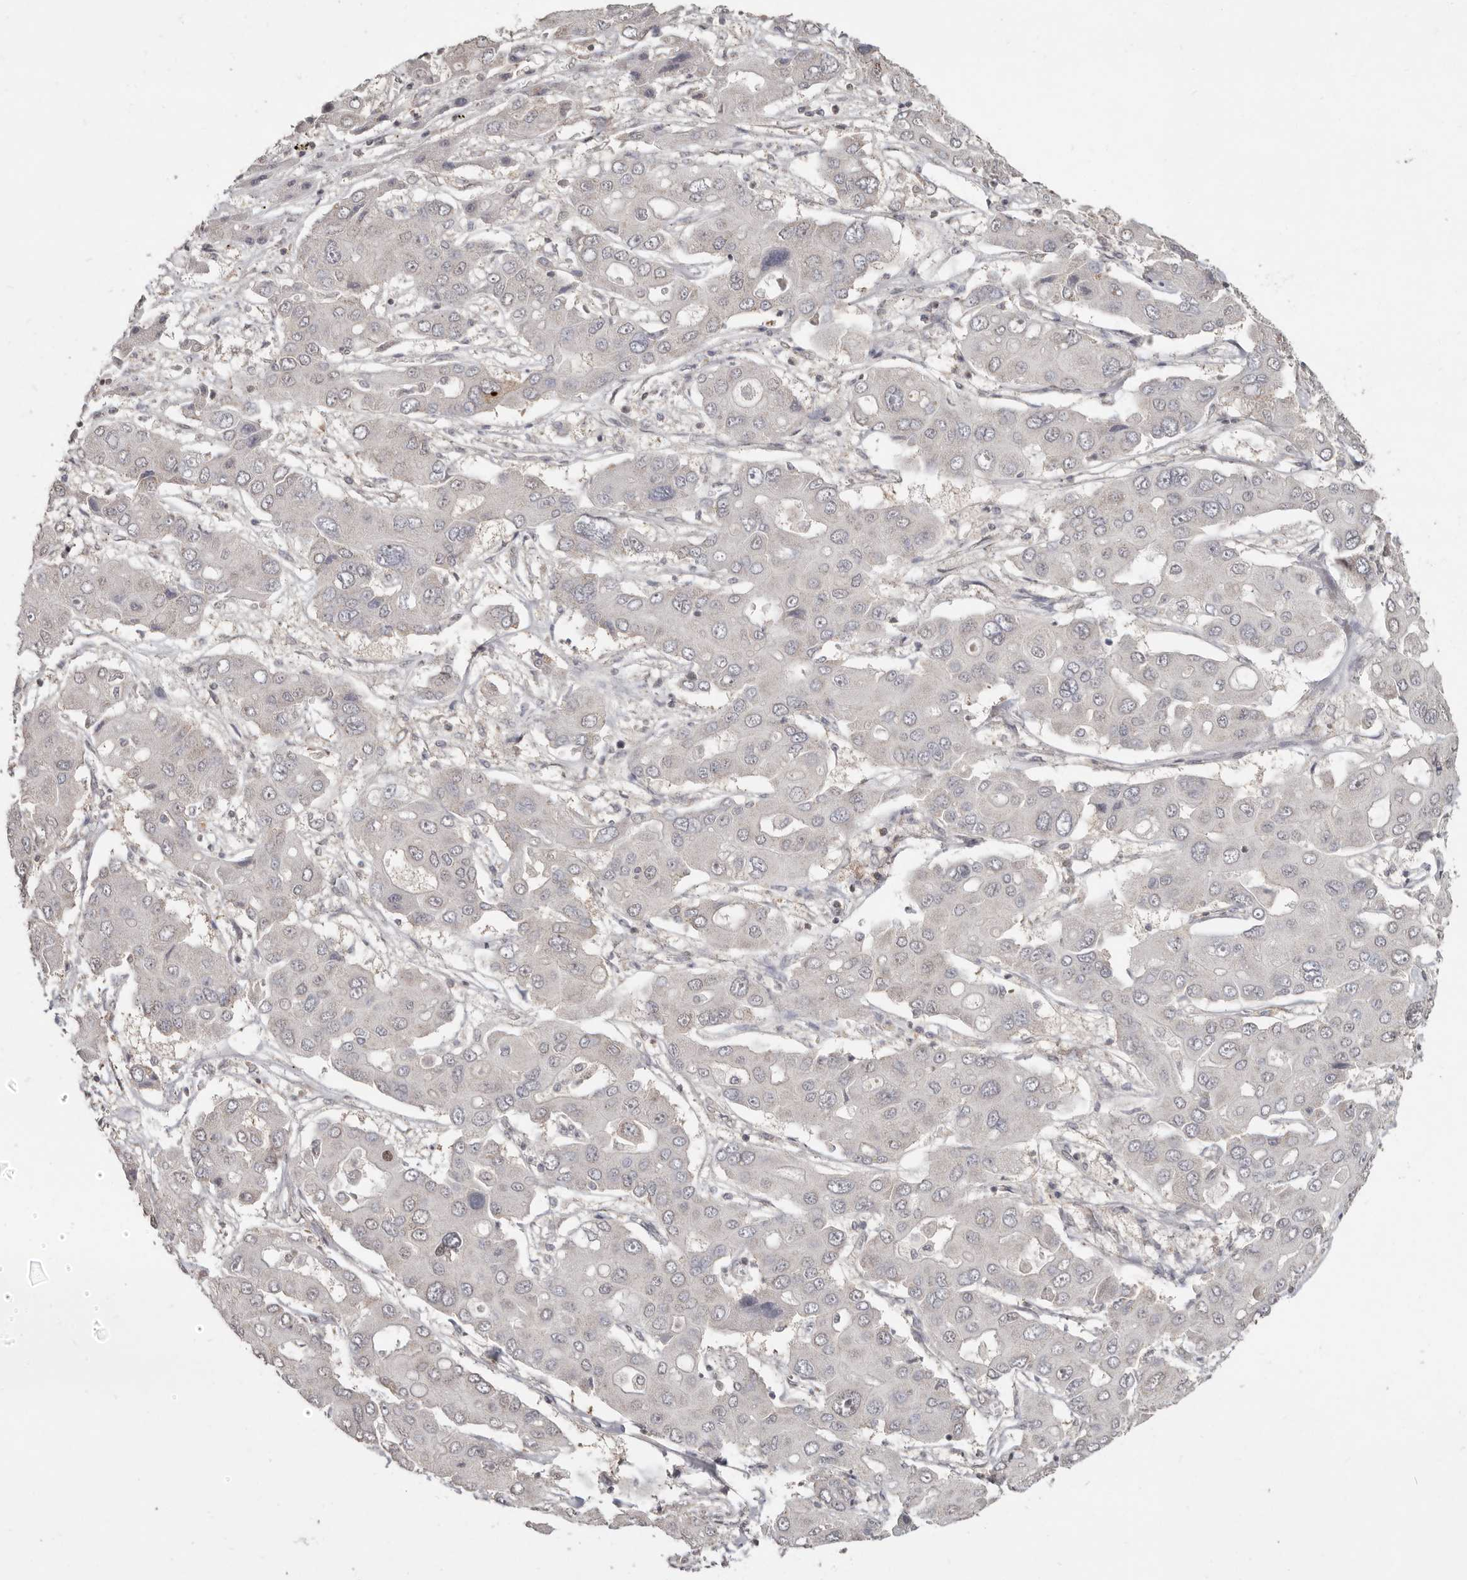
{"staining": {"intensity": "negative", "quantity": "none", "location": "none"}, "tissue": "liver cancer", "cell_type": "Tumor cells", "image_type": "cancer", "snomed": [{"axis": "morphology", "description": "Cholangiocarcinoma"}, {"axis": "topography", "description": "Liver"}], "caption": "Cholangiocarcinoma (liver) stained for a protein using IHC exhibits no positivity tumor cells.", "gene": "LINGO2", "patient": {"sex": "male", "age": 67}}